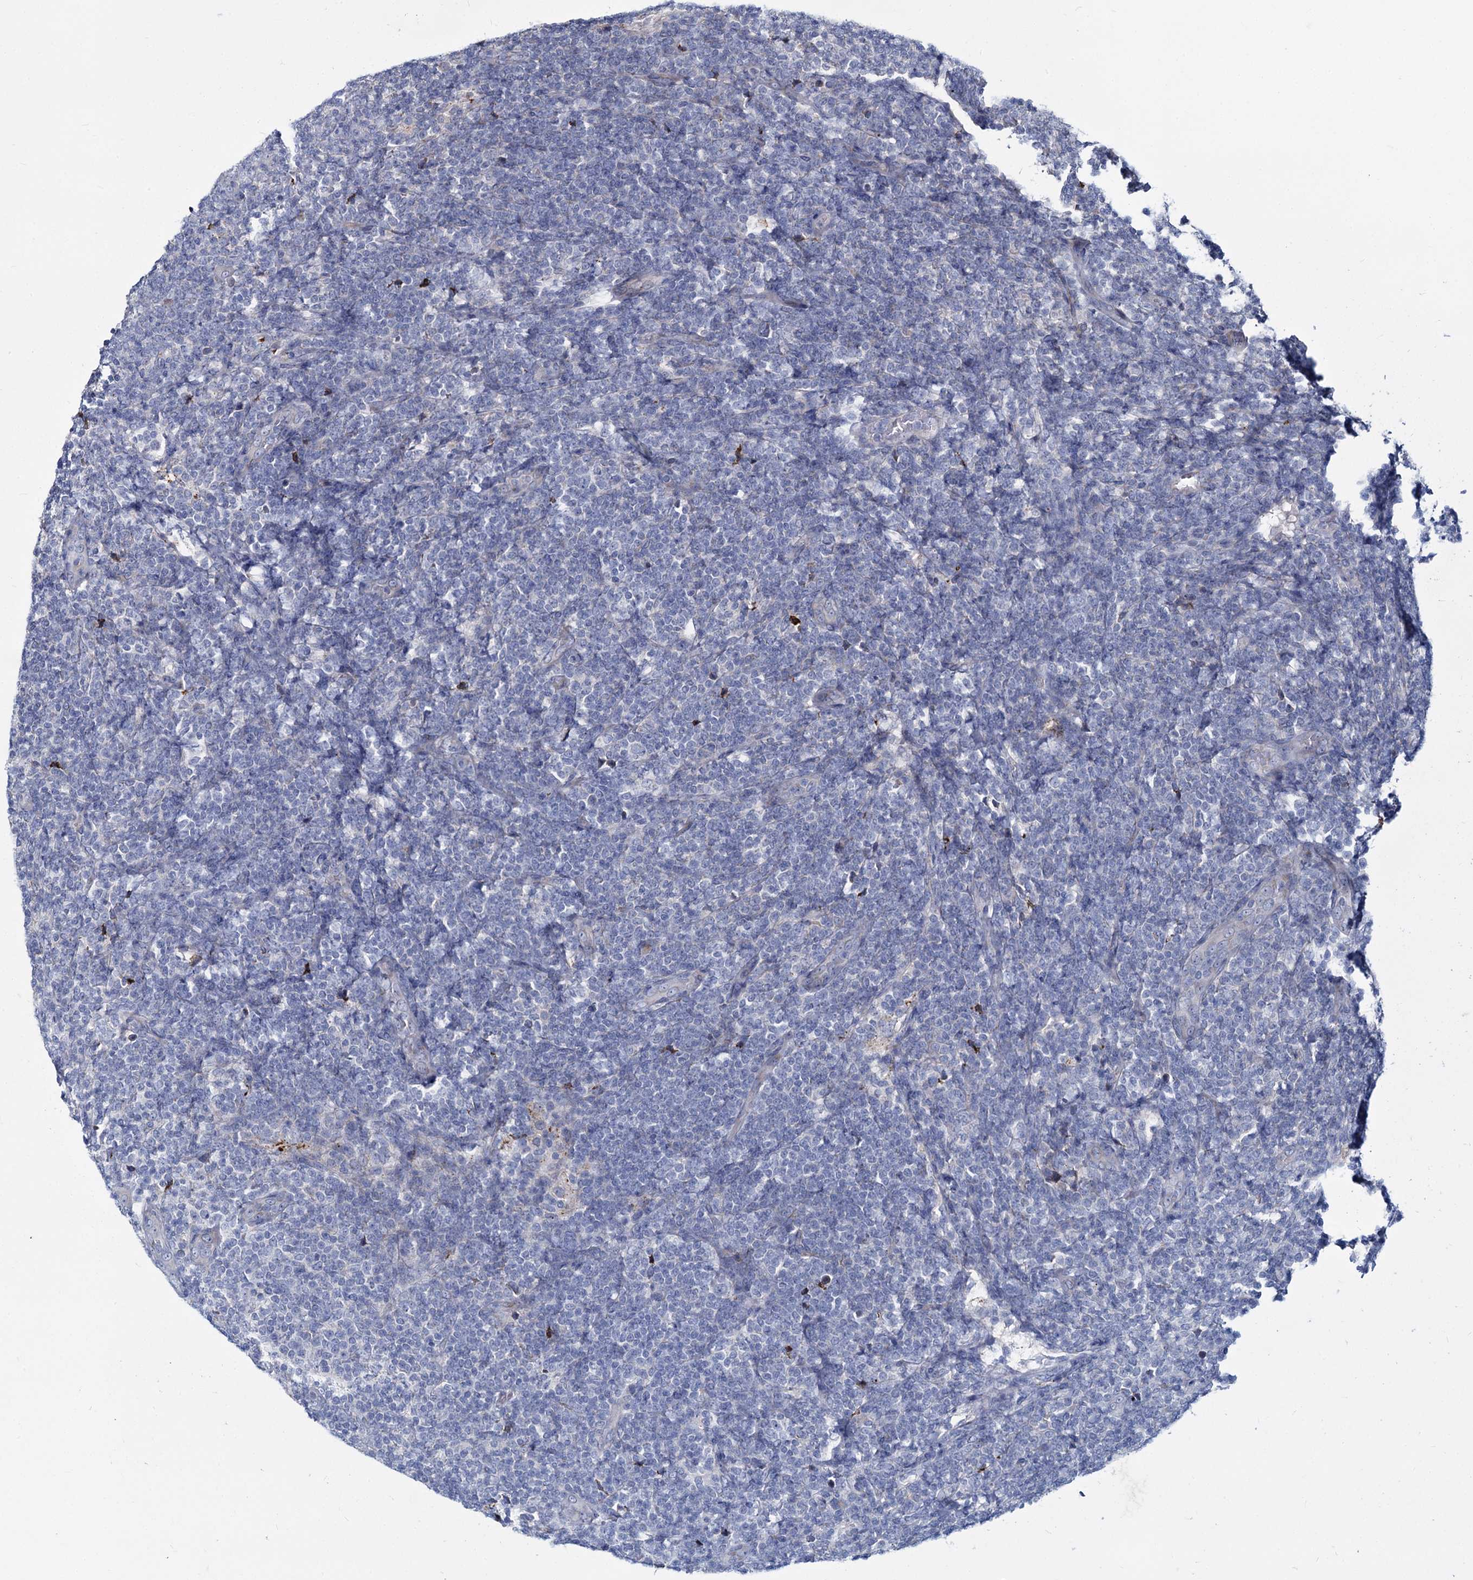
{"staining": {"intensity": "negative", "quantity": "none", "location": "none"}, "tissue": "lymphoma", "cell_type": "Tumor cells", "image_type": "cancer", "snomed": [{"axis": "morphology", "description": "Malignant lymphoma, non-Hodgkin's type, Low grade"}, {"axis": "topography", "description": "Lymph node"}], "caption": "The immunohistochemistry (IHC) image has no significant staining in tumor cells of malignant lymphoma, non-Hodgkin's type (low-grade) tissue.", "gene": "DCUN1D2", "patient": {"sex": "male", "age": 66}}